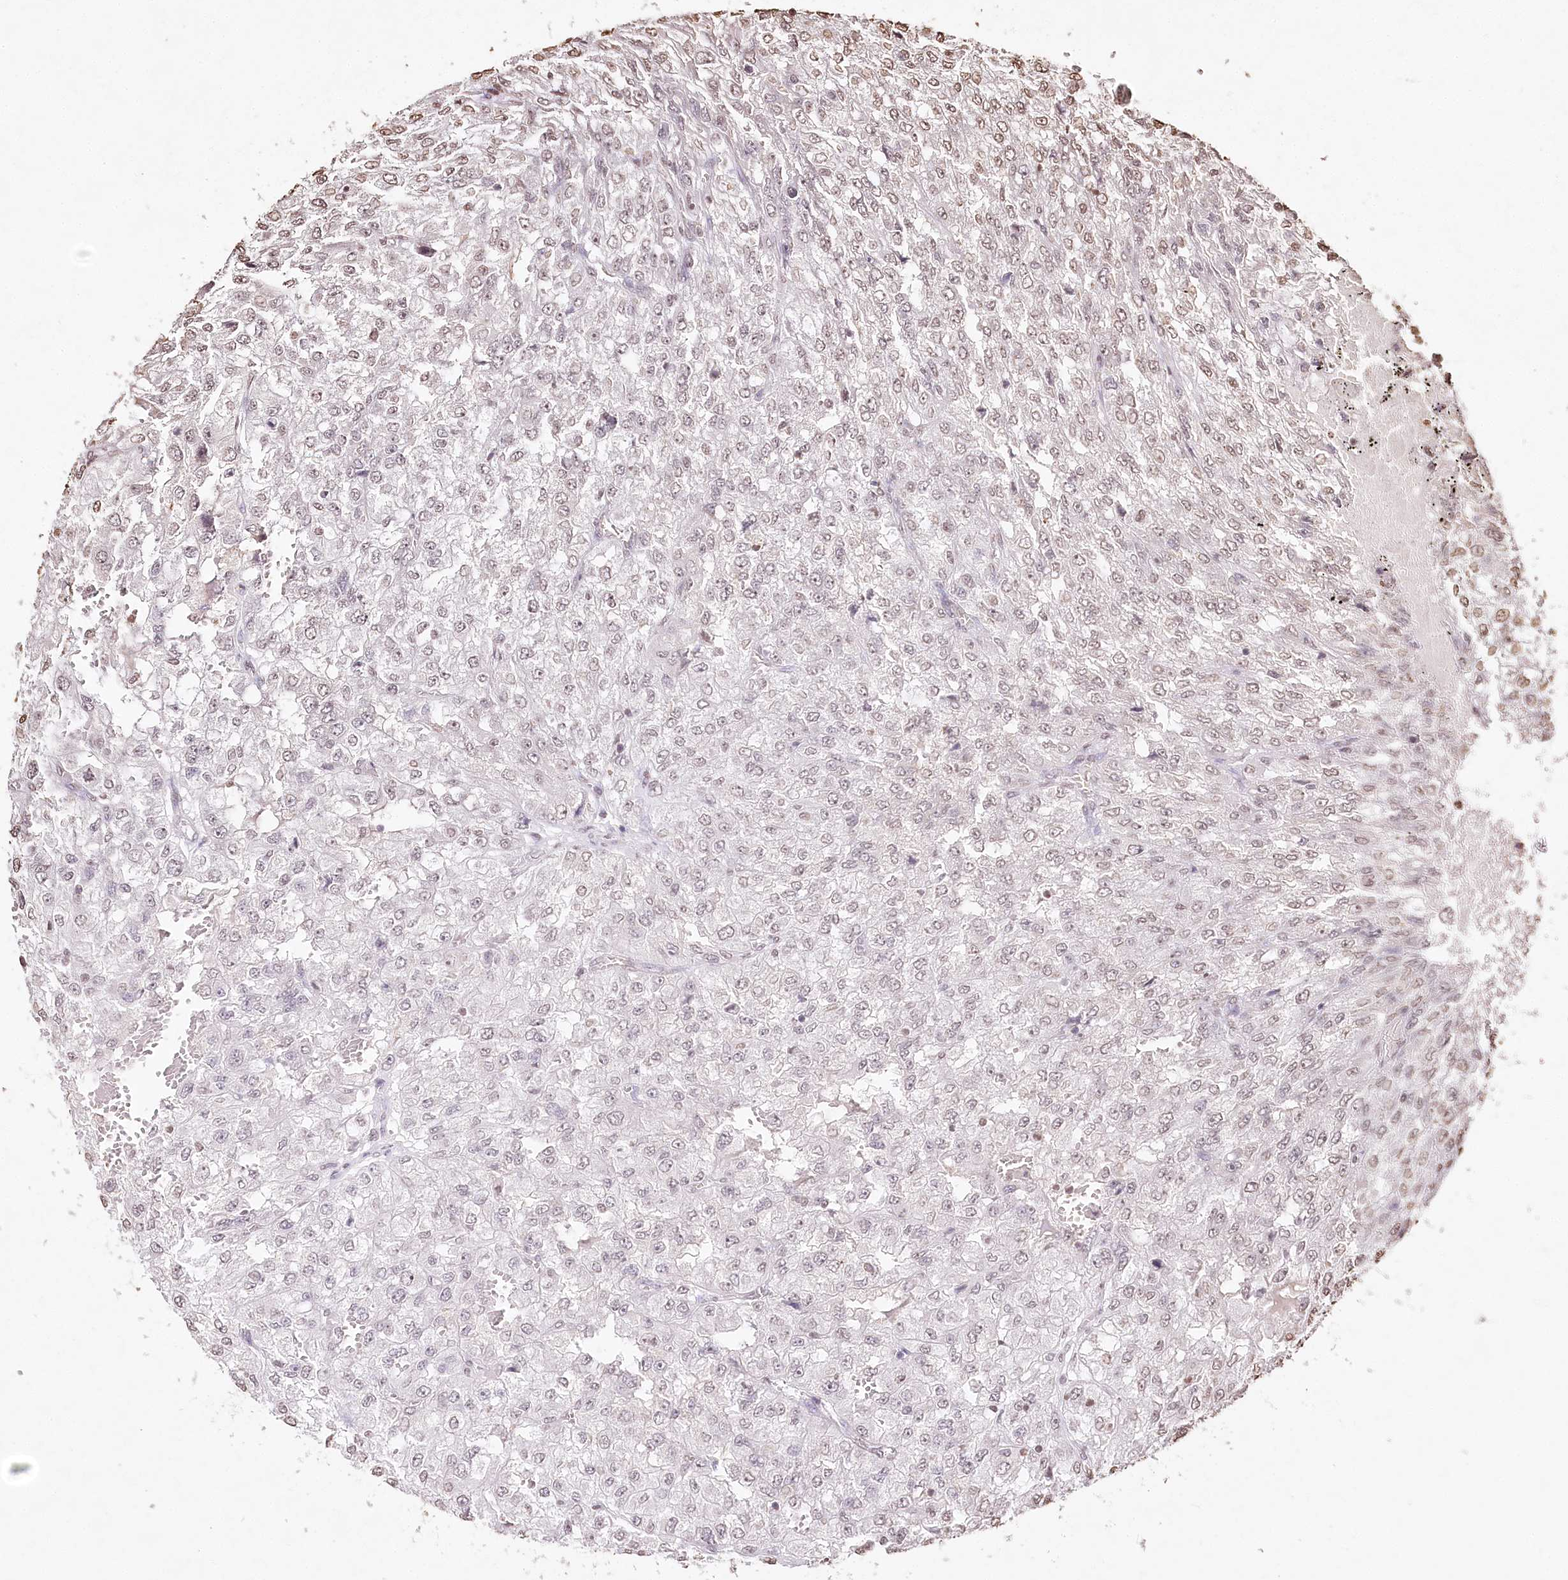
{"staining": {"intensity": "weak", "quantity": "25%-75%", "location": "nuclear"}, "tissue": "renal cancer", "cell_type": "Tumor cells", "image_type": "cancer", "snomed": [{"axis": "morphology", "description": "Adenocarcinoma, NOS"}, {"axis": "topography", "description": "Kidney"}], "caption": "This histopathology image displays IHC staining of human renal cancer, with low weak nuclear expression in about 25%-75% of tumor cells.", "gene": "DMXL1", "patient": {"sex": "female", "age": 54}}